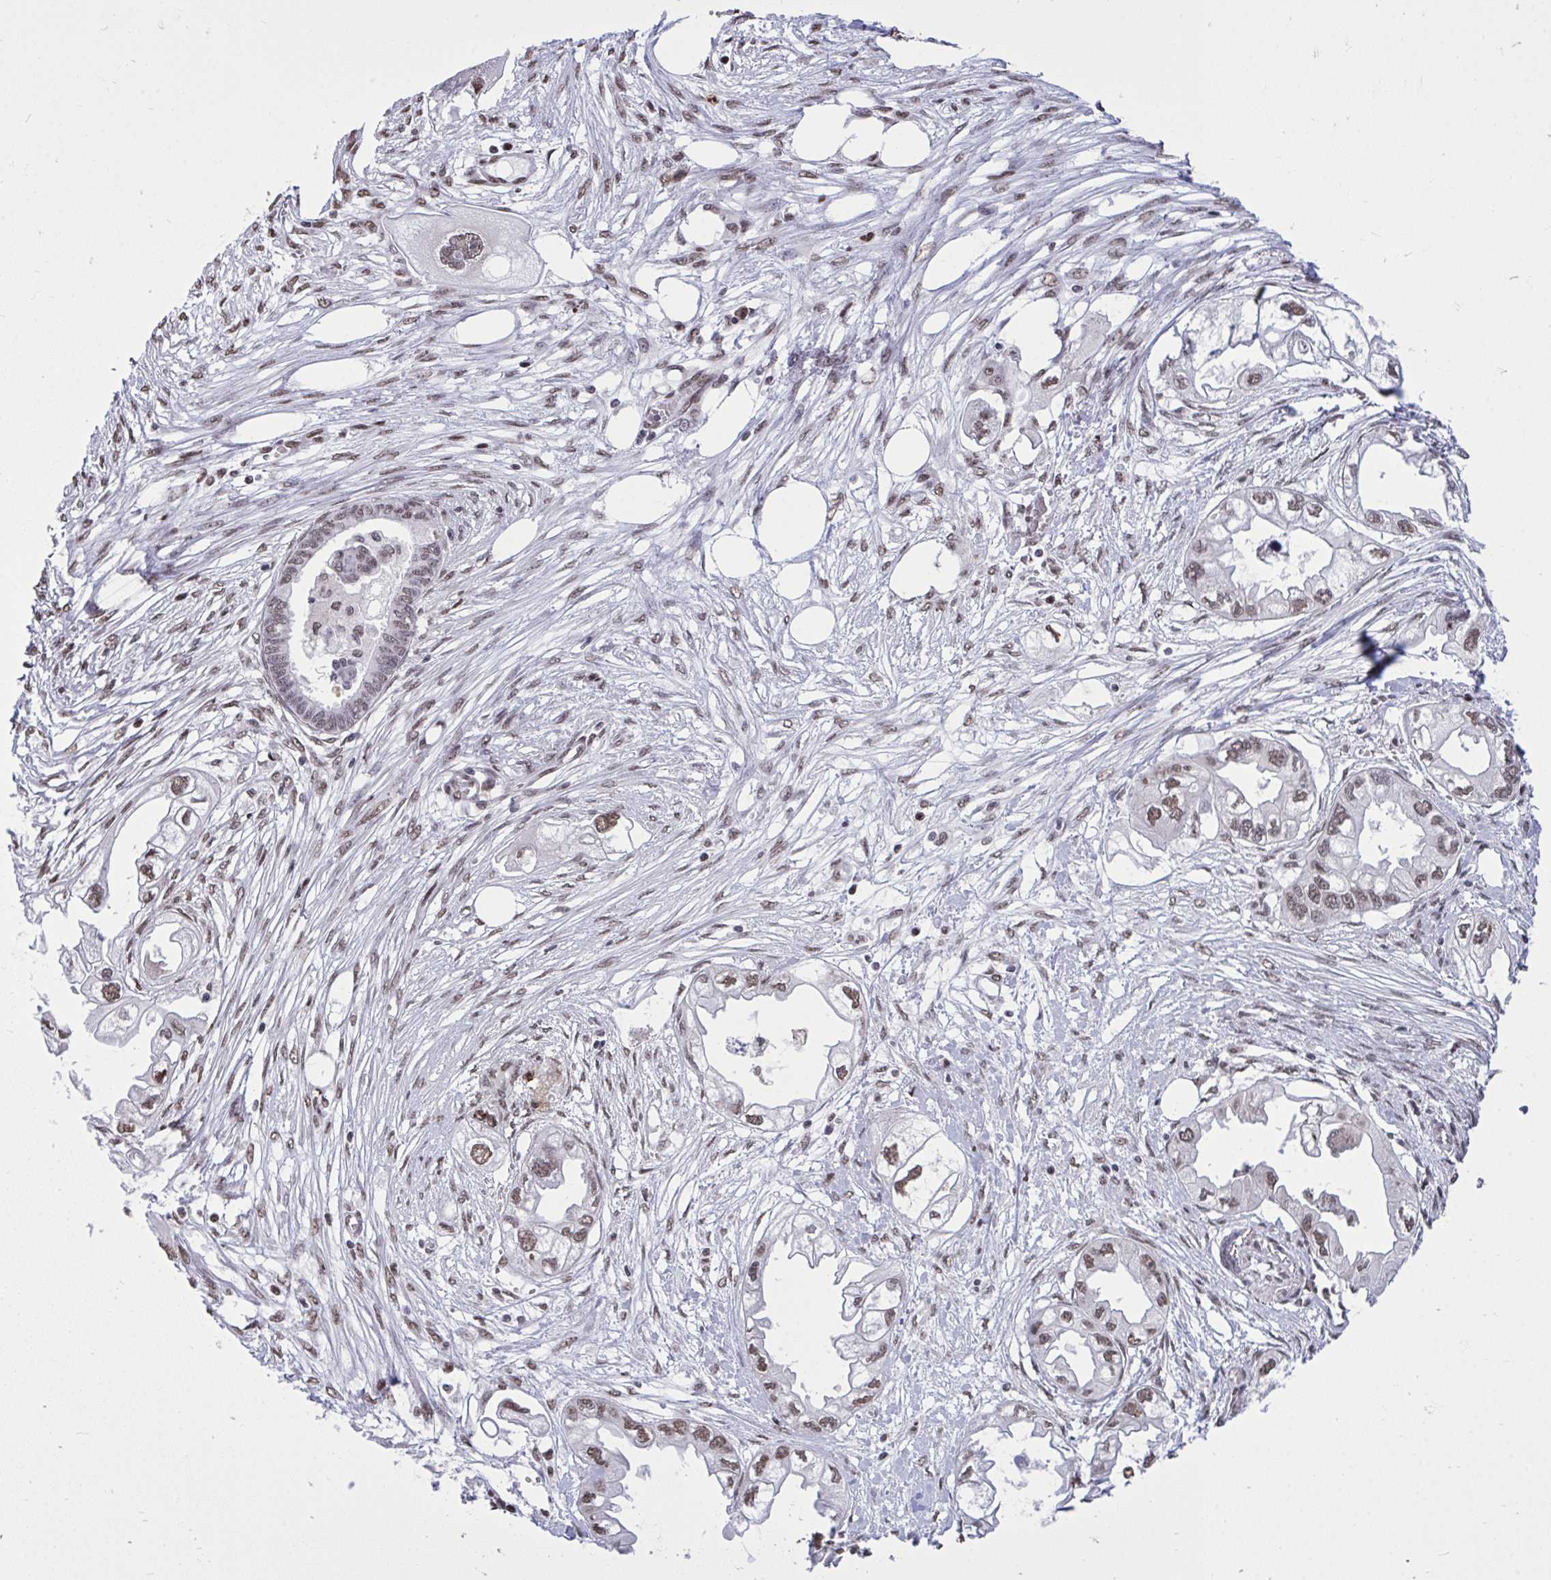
{"staining": {"intensity": "moderate", "quantity": "25%-75%", "location": "nuclear"}, "tissue": "endometrial cancer", "cell_type": "Tumor cells", "image_type": "cancer", "snomed": [{"axis": "morphology", "description": "Adenocarcinoma, NOS"}, {"axis": "morphology", "description": "Adenocarcinoma, metastatic, NOS"}, {"axis": "topography", "description": "Adipose tissue"}, {"axis": "topography", "description": "Endometrium"}], "caption": "IHC (DAB (3,3'-diaminobenzidine)) staining of endometrial cancer demonstrates moderate nuclear protein positivity in approximately 25%-75% of tumor cells.", "gene": "C1QL2", "patient": {"sex": "female", "age": 67}}